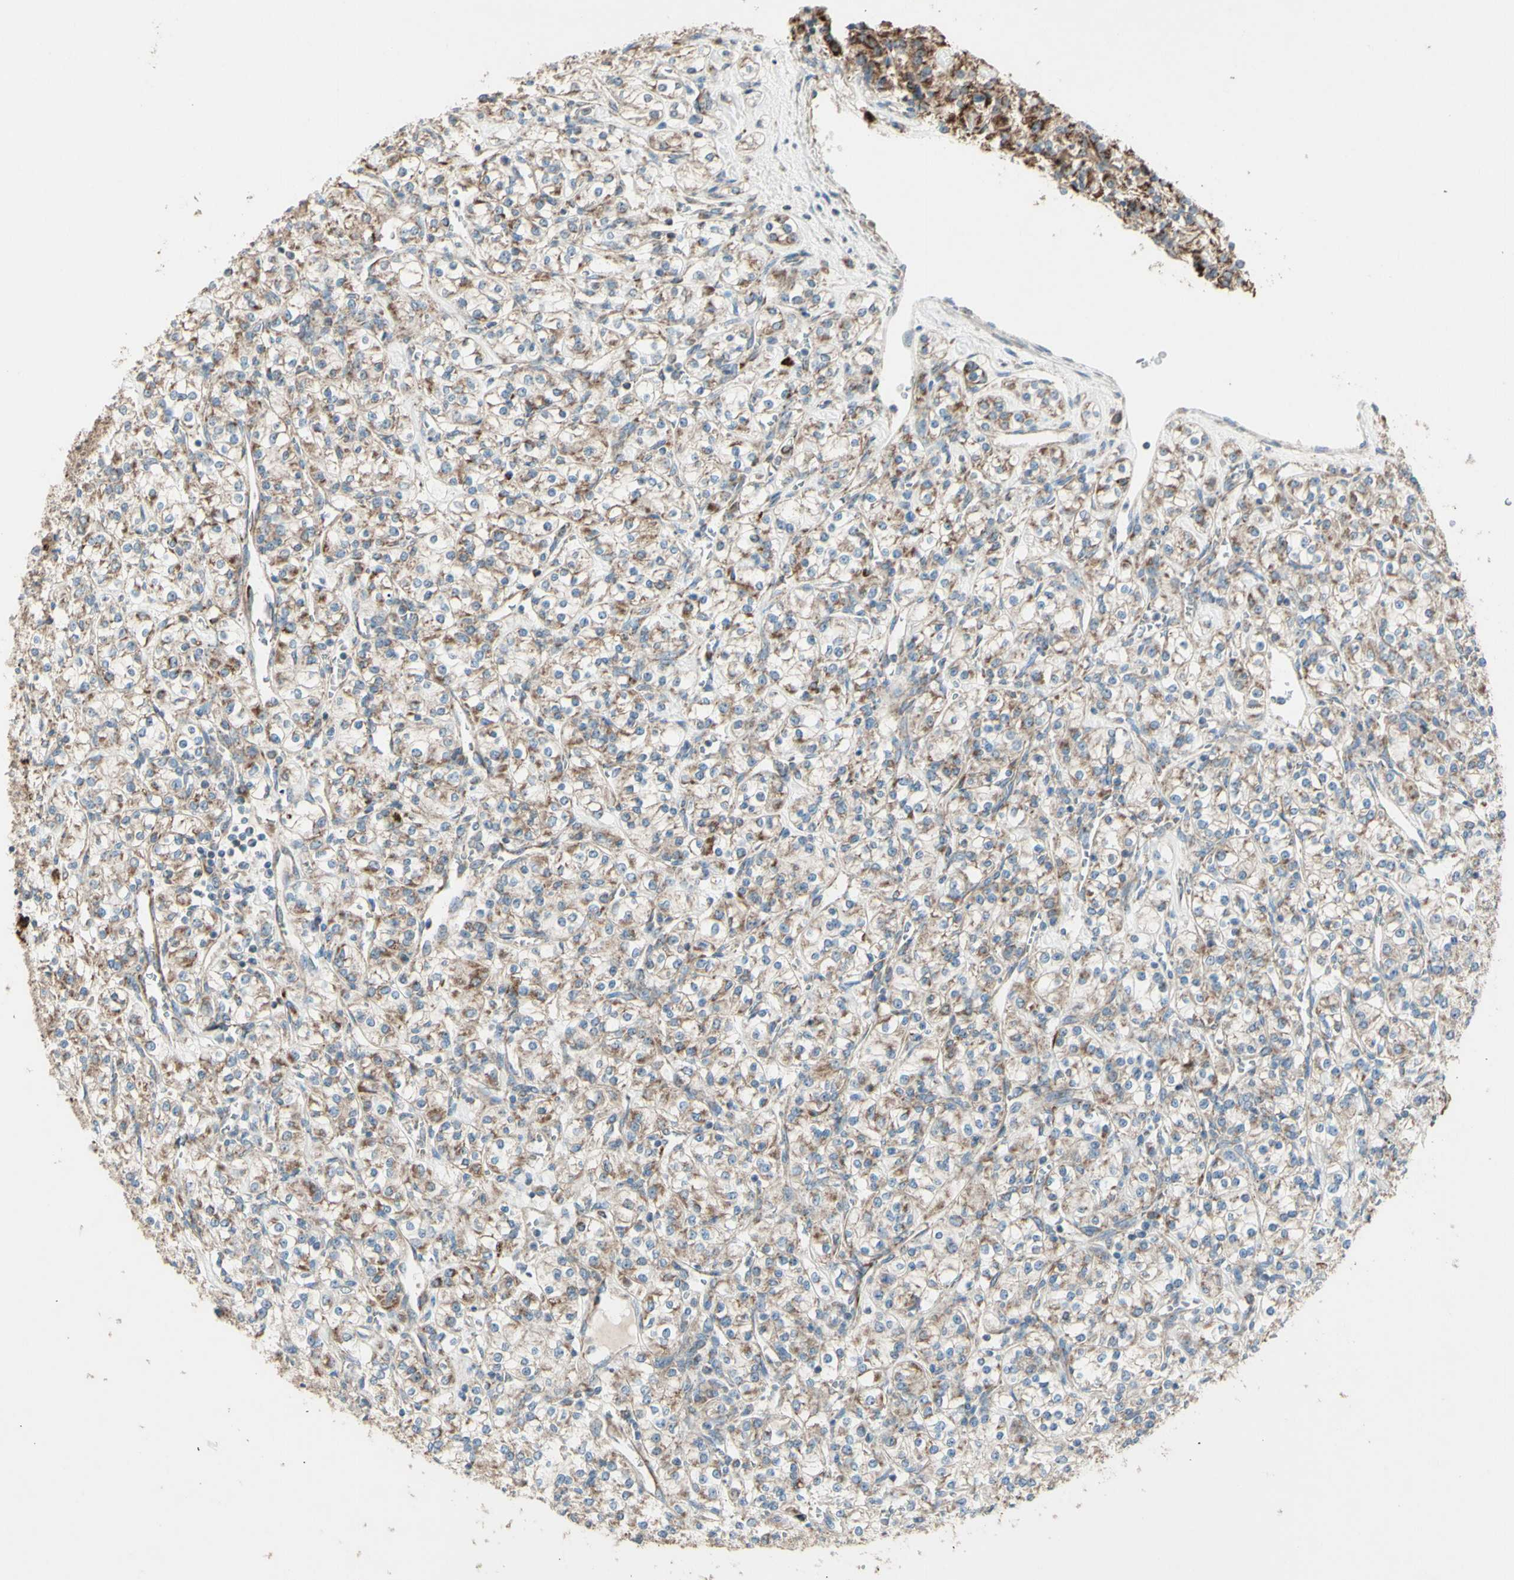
{"staining": {"intensity": "moderate", "quantity": "25%-75%", "location": "cytoplasmic/membranous"}, "tissue": "renal cancer", "cell_type": "Tumor cells", "image_type": "cancer", "snomed": [{"axis": "morphology", "description": "Adenocarcinoma, NOS"}, {"axis": "topography", "description": "Kidney"}], "caption": "Renal adenocarcinoma tissue exhibits moderate cytoplasmic/membranous staining in approximately 25%-75% of tumor cells (DAB IHC with brightfield microscopy, high magnification).", "gene": "RHOT1", "patient": {"sex": "male", "age": 77}}